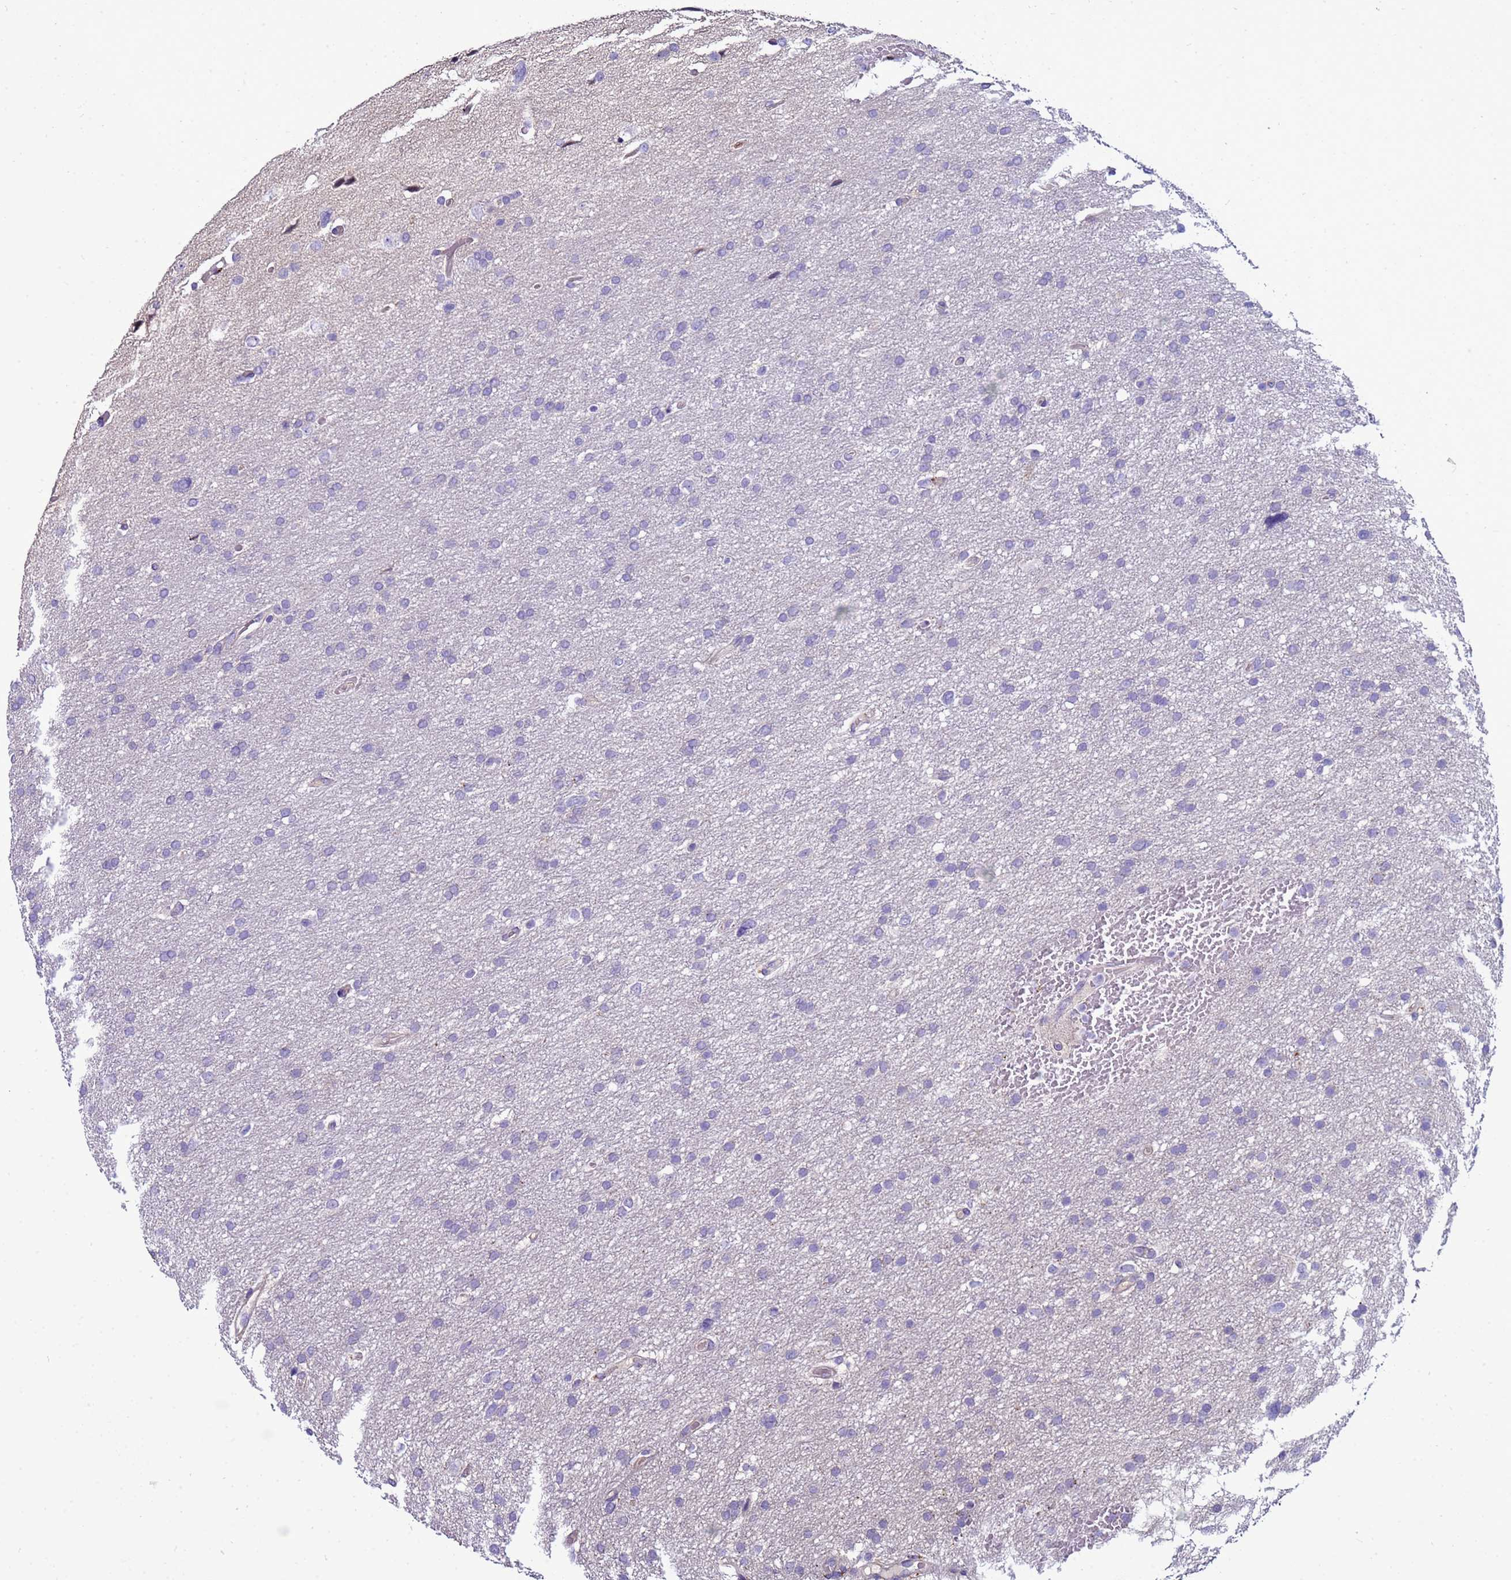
{"staining": {"intensity": "negative", "quantity": "none", "location": "none"}, "tissue": "glioma", "cell_type": "Tumor cells", "image_type": "cancer", "snomed": [{"axis": "morphology", "description": "Glioma, malignant, High grade"}, {"axis": "topography", "description": "Cerebral cortex"}], "caption": "Human high-grade glioma (malignant) stained for a protein using IHC shows no expression in tumor cells.", "gene": "NAT2", "patient": {"sex": "female", "age": 36}}